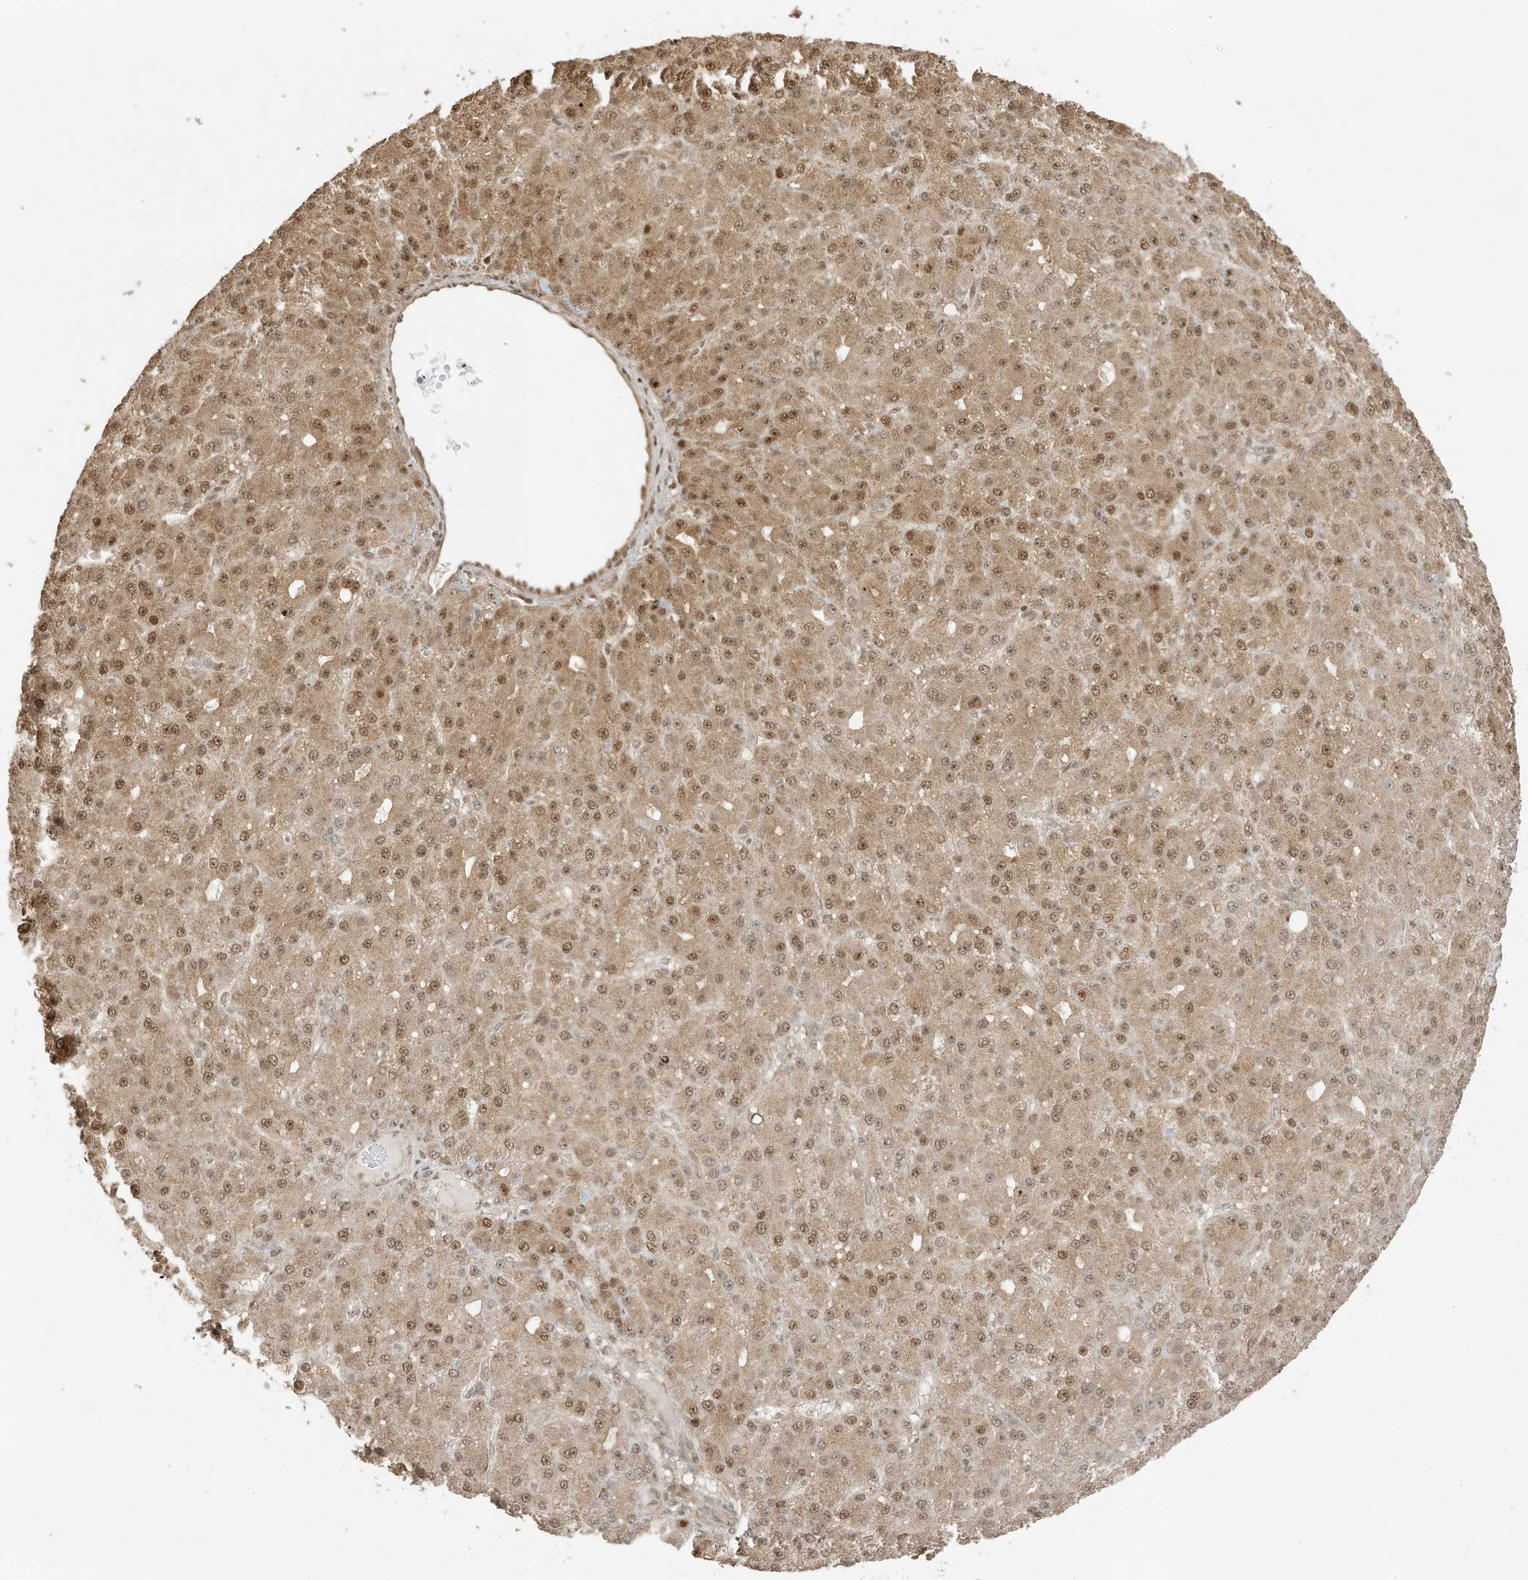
{"staining": {"intensity": "moderate", "quantity": ">75%", "location": "cytoplasmic/membranous,nuclear"}, "tissue": "liver cancer", "cell_type": "Tumor cells", "image_type": "cancer", "snomed": [{"axis": "morphology", "description": "Carcinoma, Hepatocellular, NOS"}, {"axis": "topography", "description": "Liver"}], "caption": "The histopathology image reveals staining of liver hepatocellular carcinoma, revealing moderate cytoplasmic/membranous and nuclear protein positivity (brown color) within tumor cells.", "gene": "ZBTB41", "patient": {"sex": "male", "age": 67}}